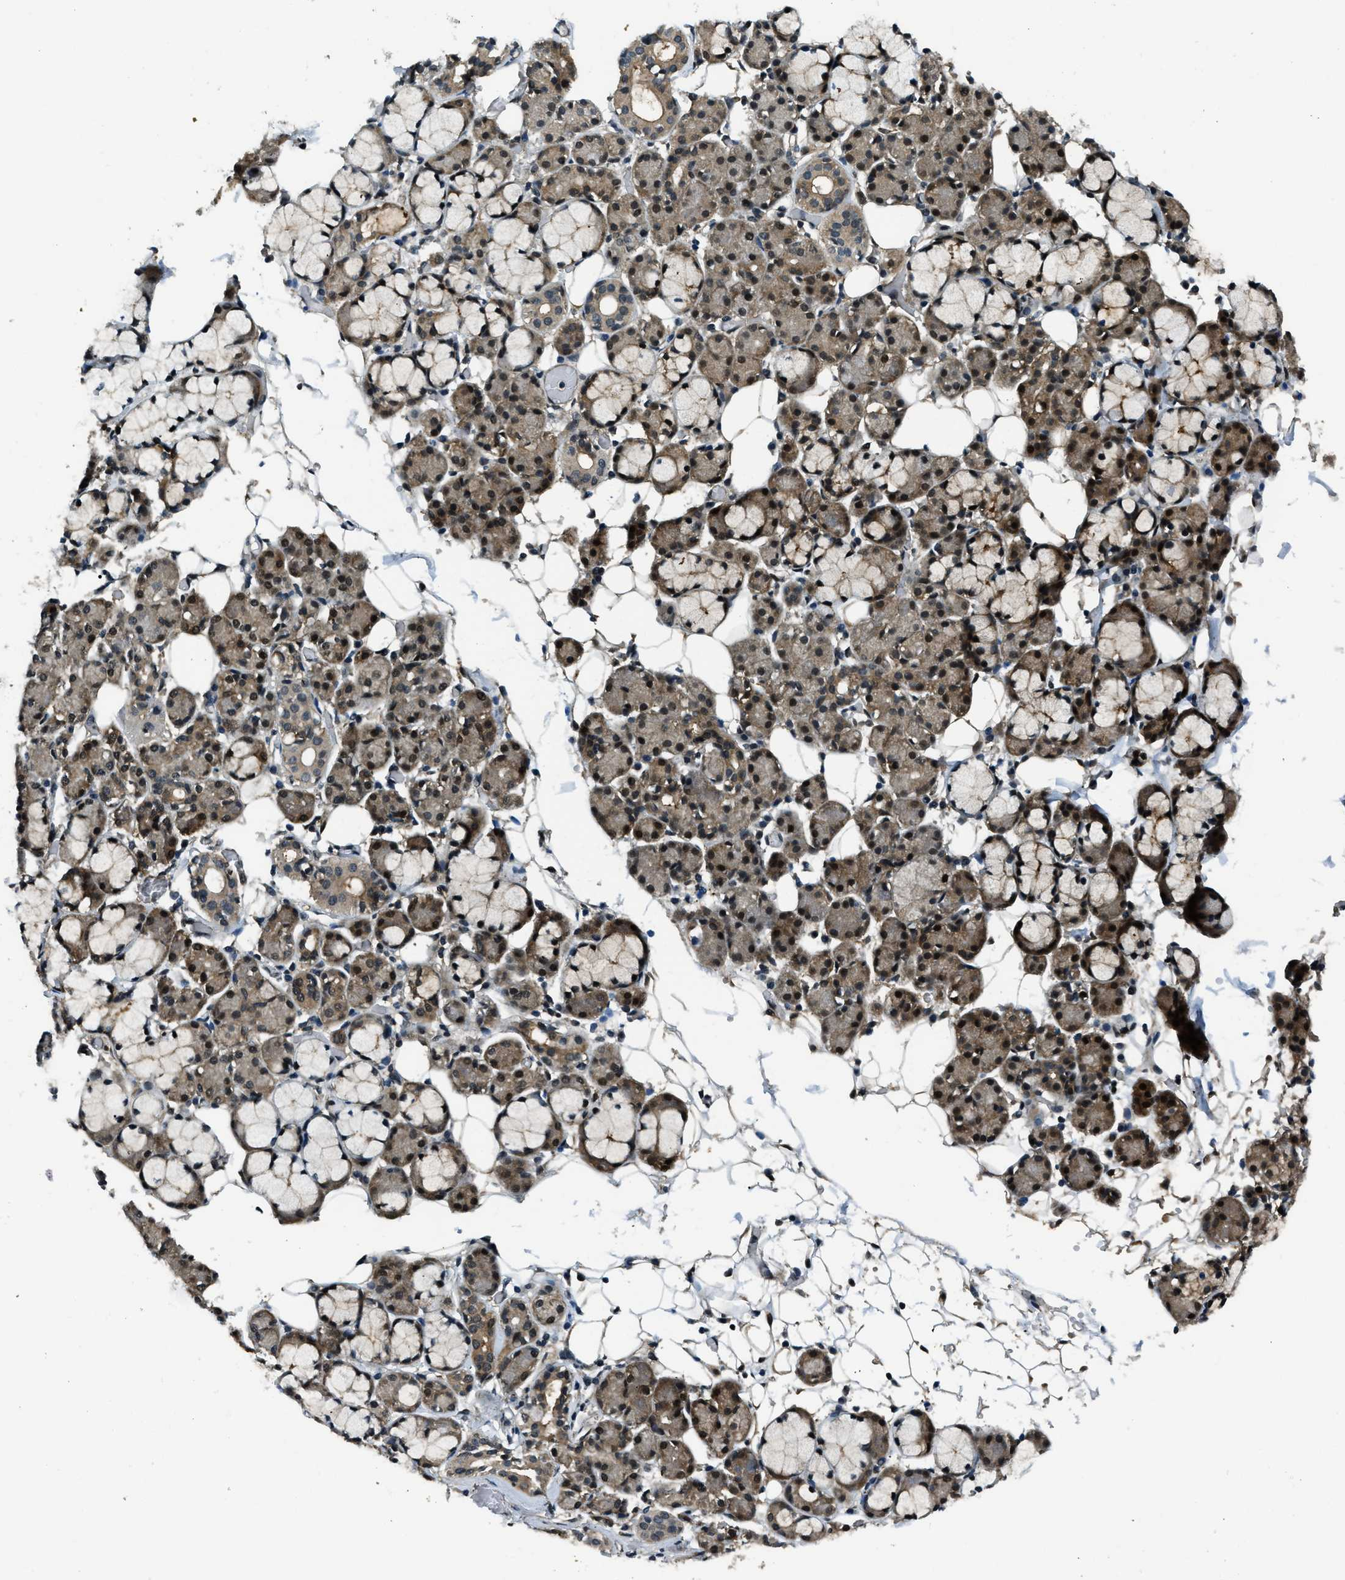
{"staining": {"intensity": "moderate", "quantity": ">75%", "location": "cytoplasmic/membranous,nuclear"}, "tissue": "salivary gland", "cell_type": "Glandular cells", "image_type": "normal", "snomed": [{"axis": "morphology", "description": "Normal tissue, NOS"}, {"axis": "topography", "description": "Salivary gland"}], "caption": "This histopathology image demonstrates immunohistochemistry staining of benign human salivary gland, with medium moderate cytoplasmic/membranous,nuclear expression in approximately >75% of glandular cells.", "gene": "NUDCD3", "patient": {"sex": "male", "age": 63}}